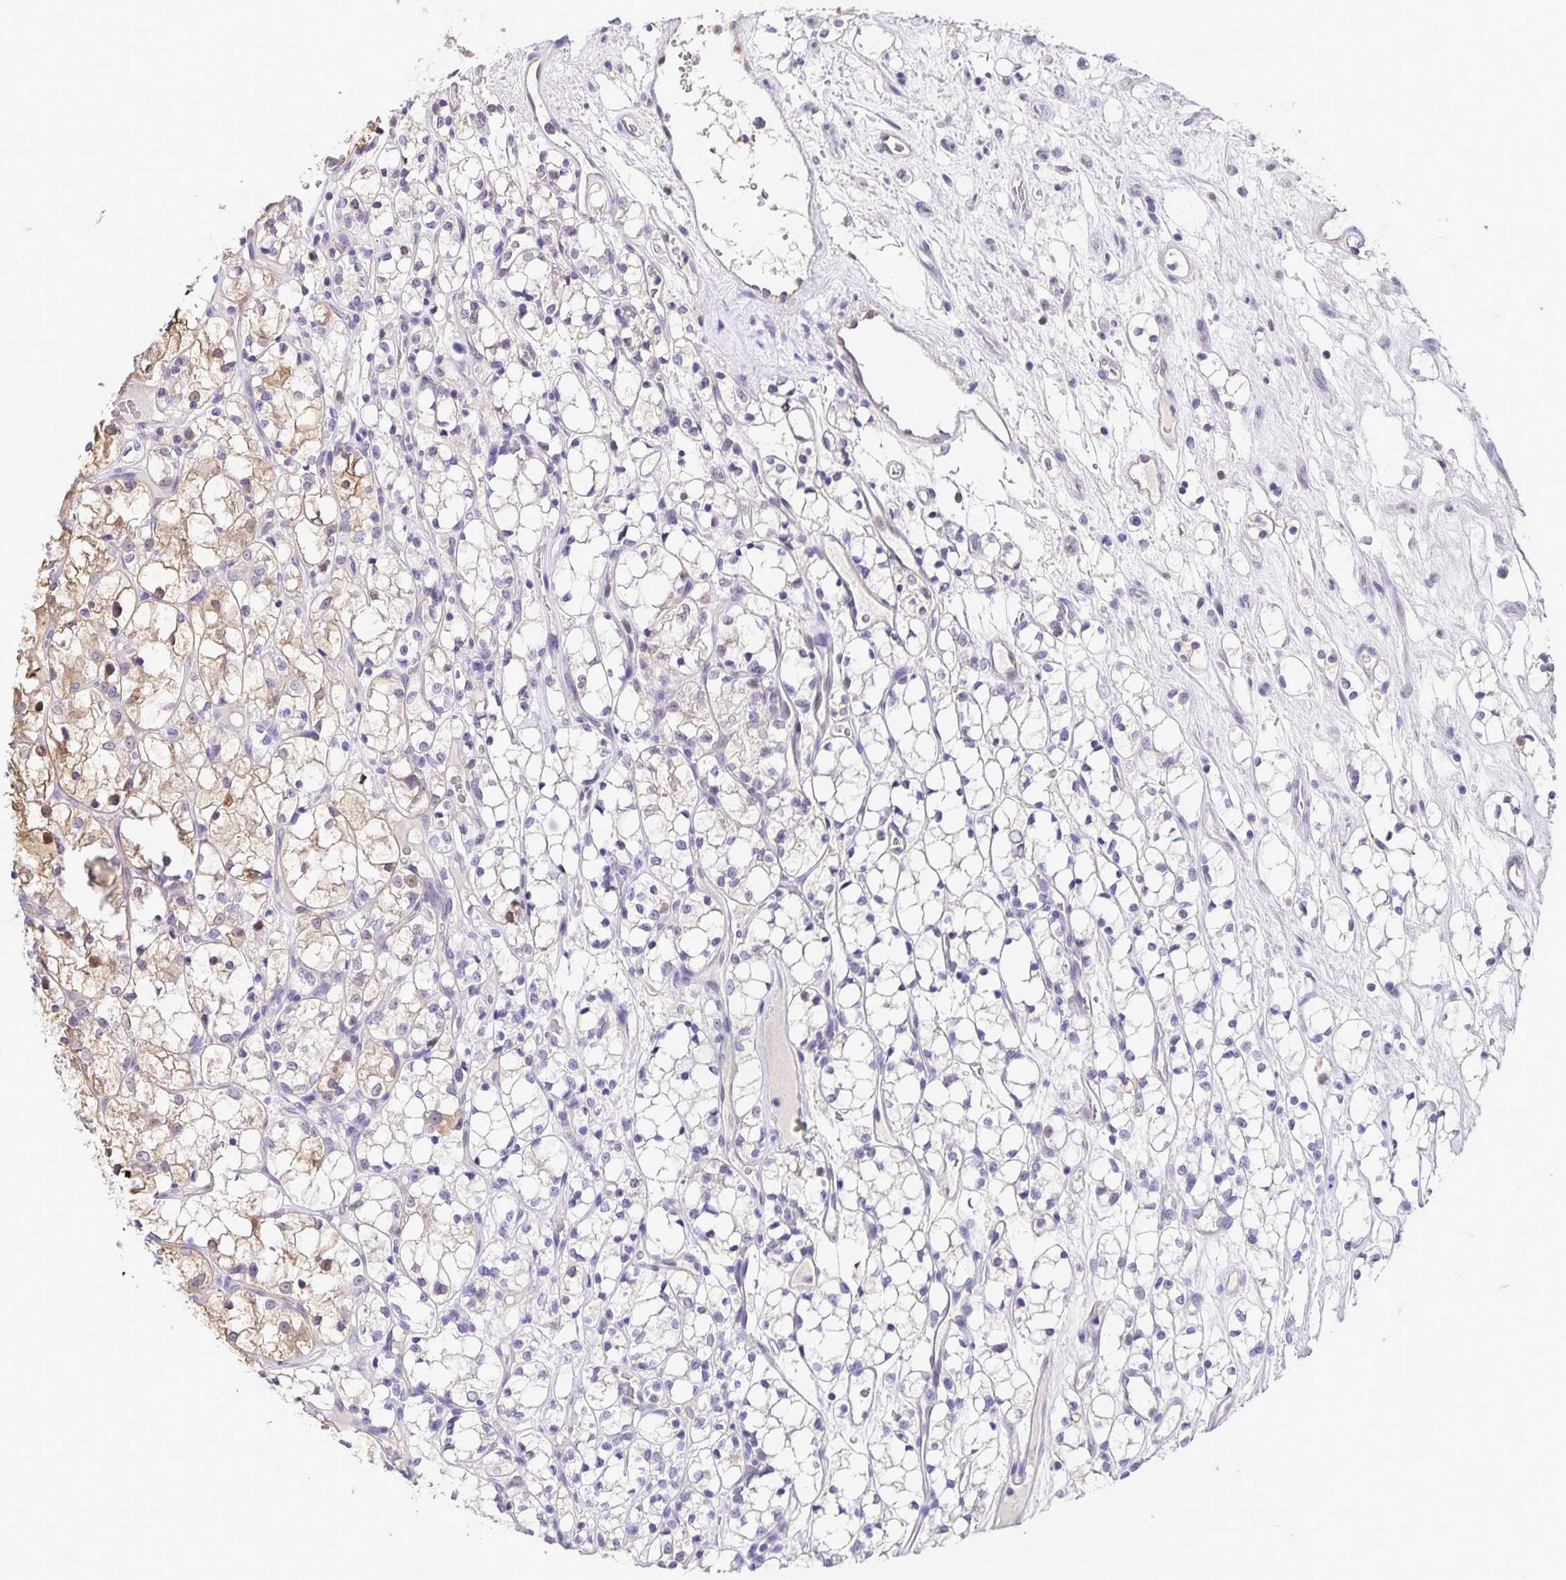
{"staining": {"intensity": "weak", "quantity": "<25%", "location": "cytoplasmic/membranous"}, "tissue": "renal cancer", "cell_type": "Tumor cells", "image_type": "cancer", "snomed": [{"axis": "morphology", "description": "Adenocarcinoma, NOS"}, {"axis": "topography", "description": "Kidney"}], "caption": "Photomicrograph shows no protein staining in tumor cells of adenocarcinoma (renal) tissue.", "gene": "ONECUT2", "patient": {"sex": "female", "age": 69}}